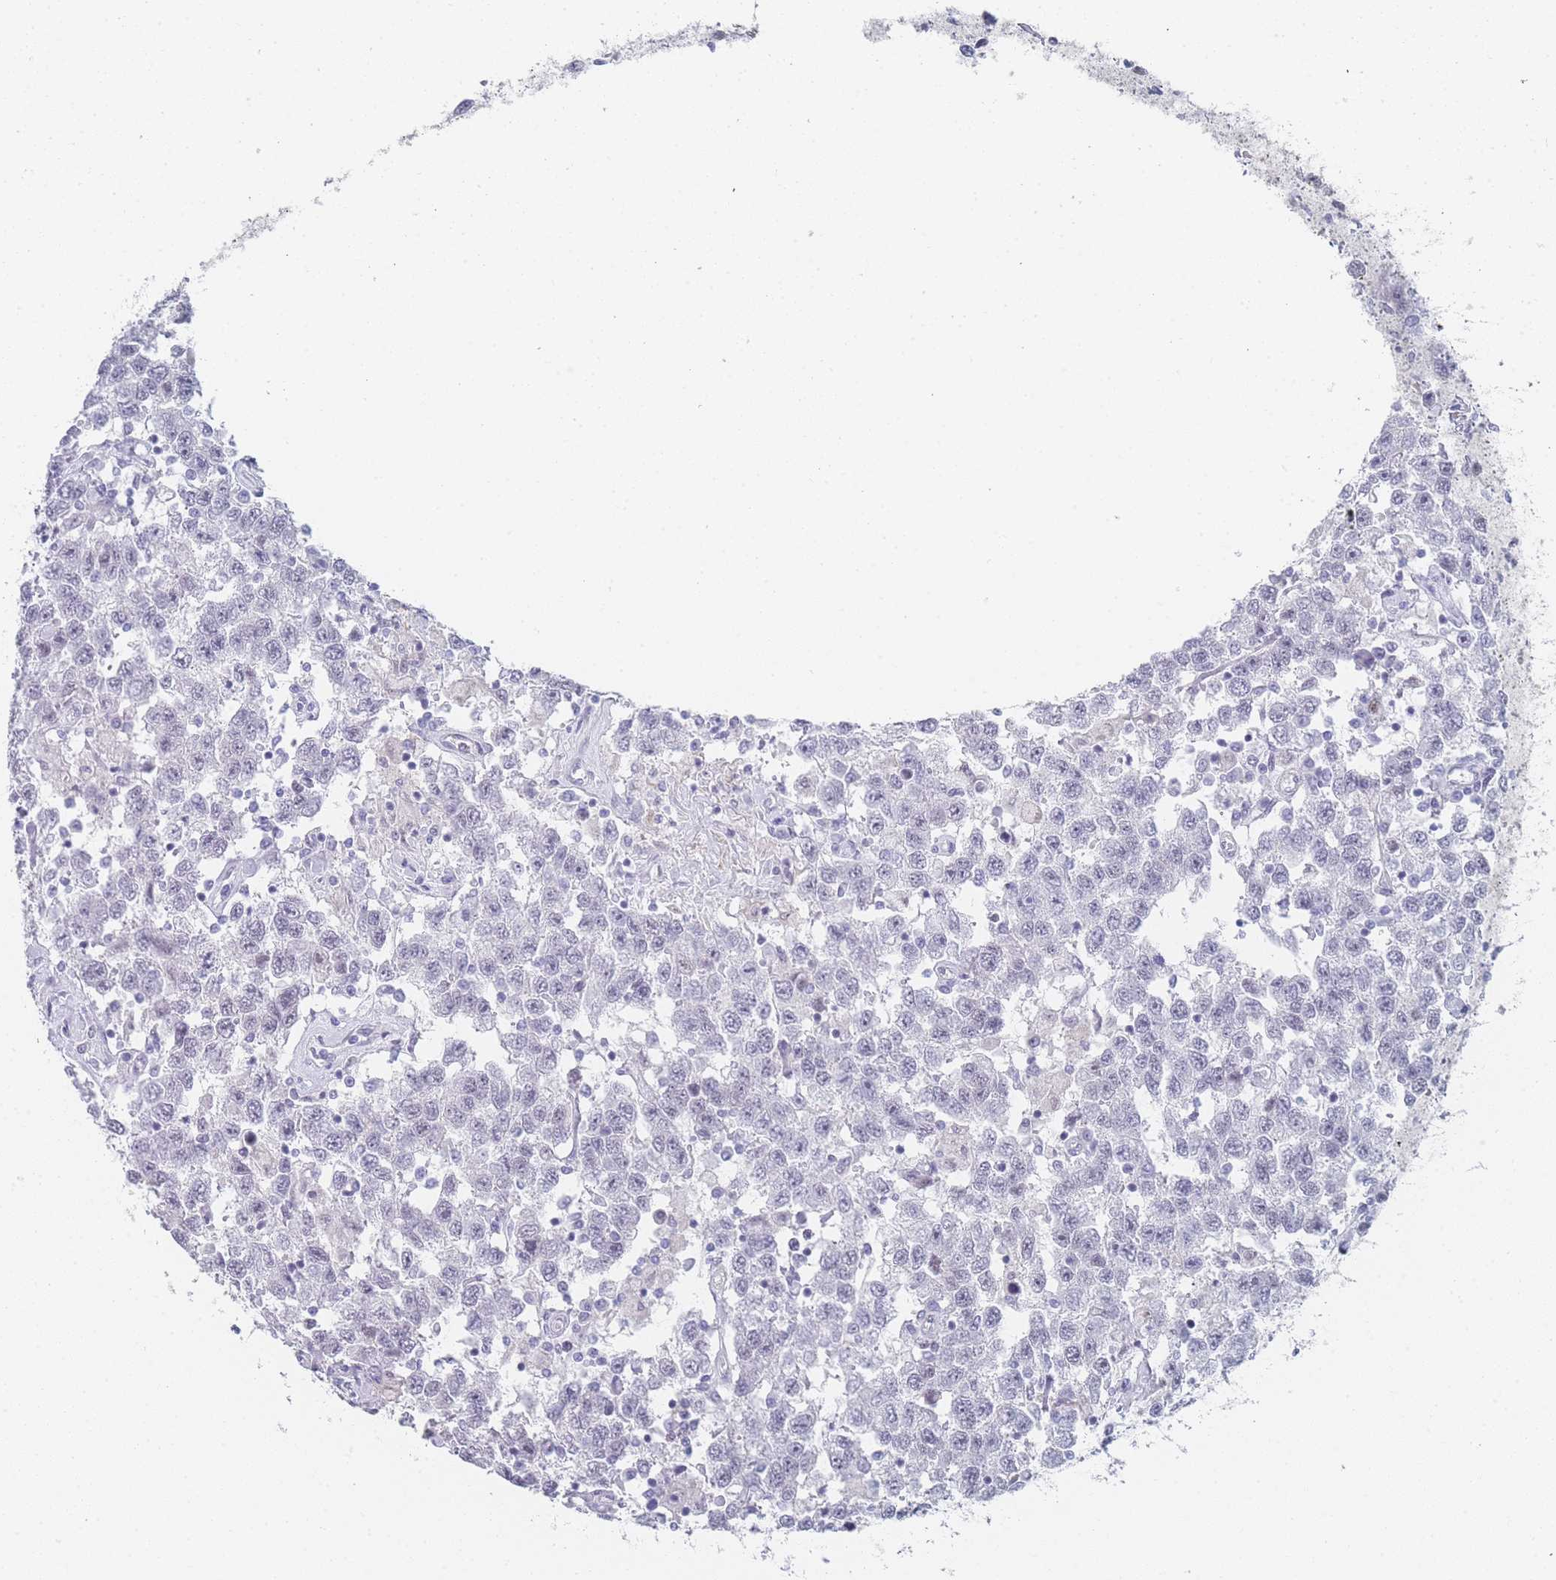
{"staining": {"intensity": "negative", "quantity": "none", "location": "none"}, "tissue": "testis cancer", "cell_type": "Tumor cells", "image_type": "cancer", "snomed": [{"axis": "morphology", "description": "Seminoma, NOS"}, {"axis": "topography", "description": "Testis"}], "caption": "High power microscopy micrograph of an IHC micrograph of testis cancer (seminoma), revealing no significant positivity in tumor cells.", "gene": "IMPG1", "patient": {"sex": "male", "age": 41}}